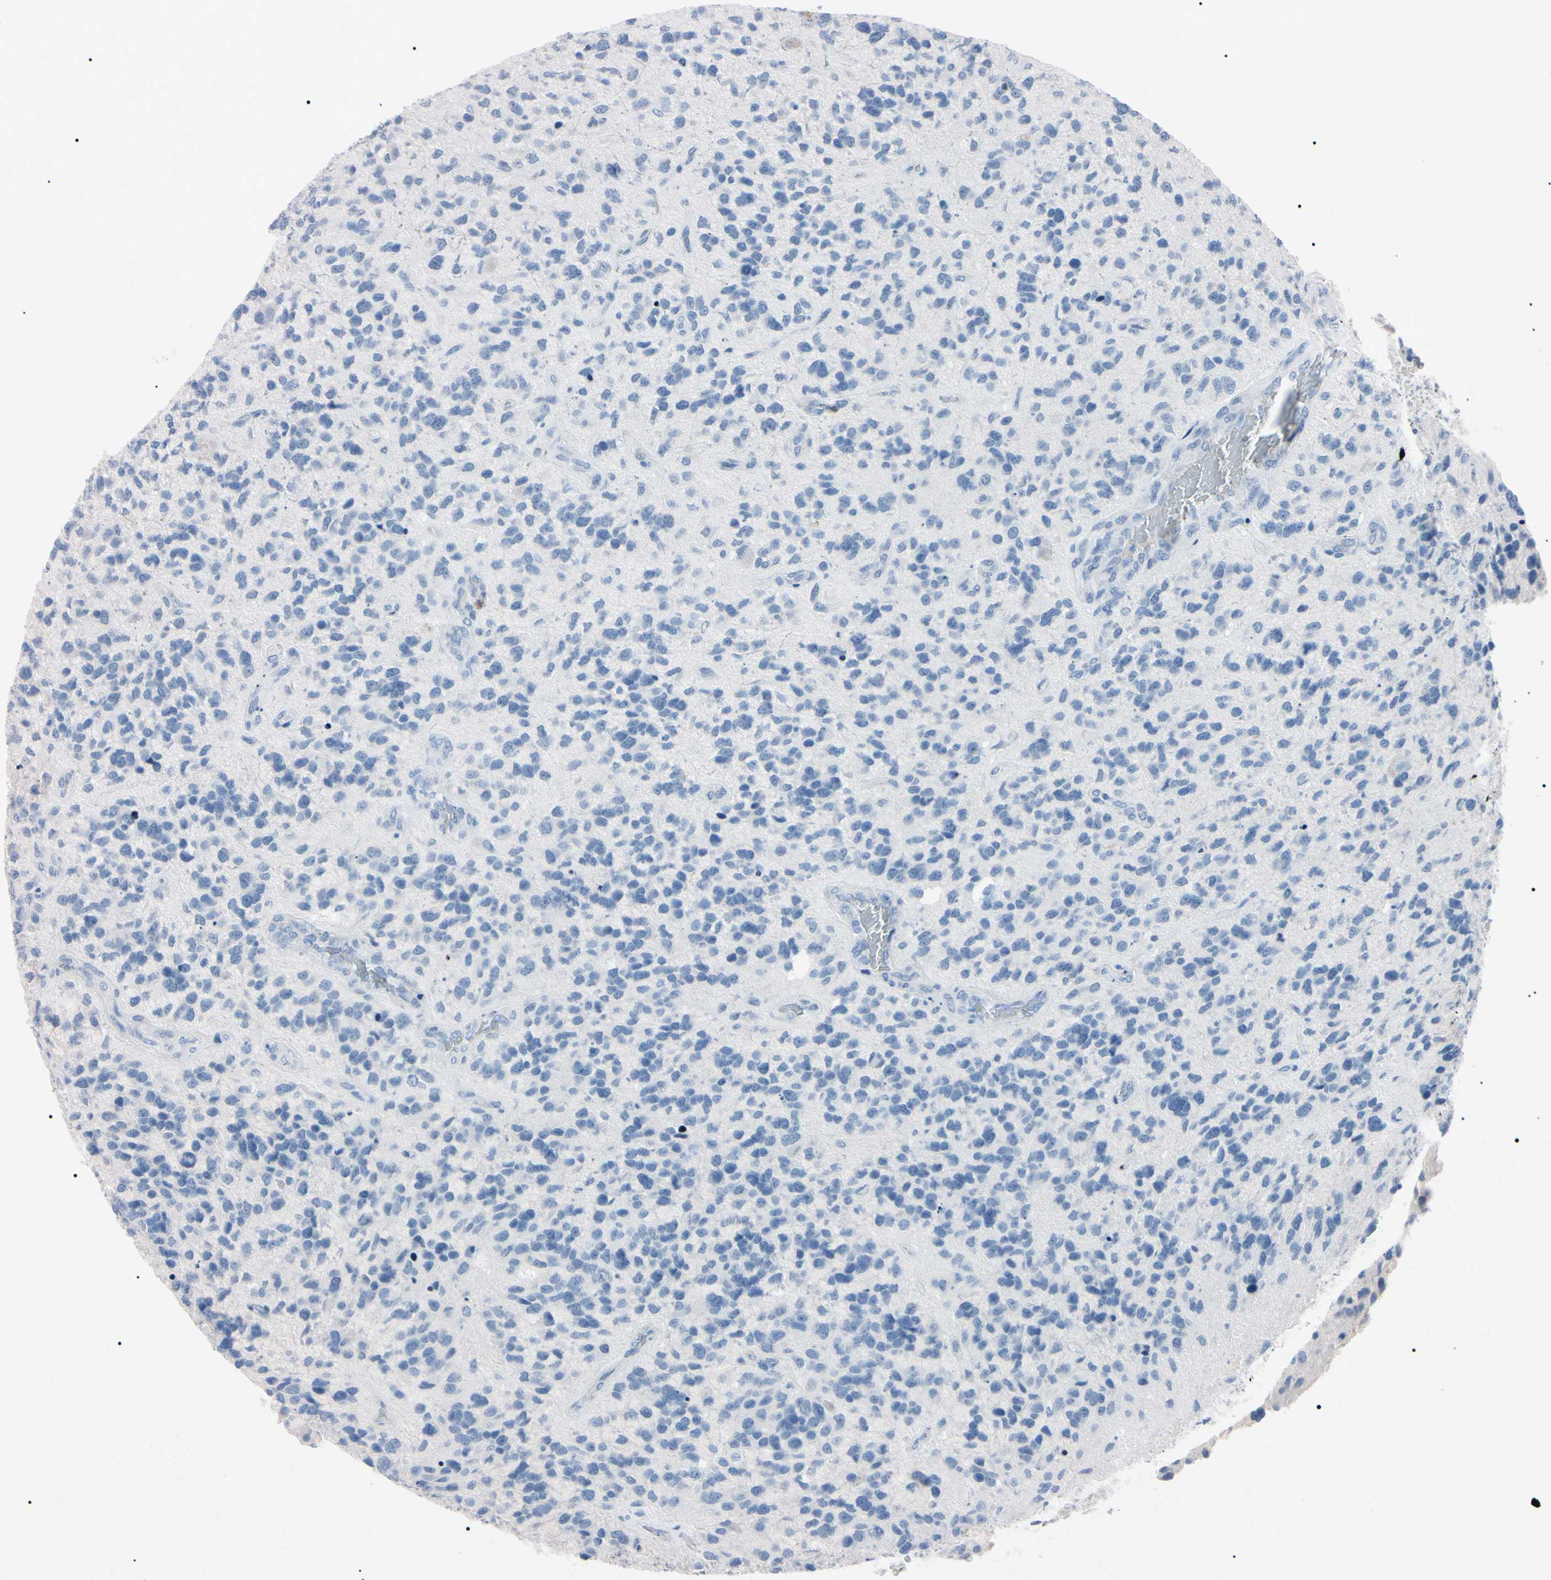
{"staining": {"intensity": "negative", "quantity": "none", "location": "none"}, "tissue": "glioma", "cell_type": "Tumor cells", "image_type": "cancer", "snomed": [{"axis": "morphology", "description": "Glioma, malignant, High grade"}, {"axis": "topography", "description": "Brain"}], "caption": "Immunohistochemistry histopathology image of neoplastic tissue: human malignant high-grade glioma stained with DAB (3,3'-diaminobenzidine) shows no significant protein staining in tumor cells. (DAB (3,3'-diaminobenzidine) immunohistochemistry (IHC), high magnification).", "gene": "ELN", "patient": {"sex": "female", "age": 58}}